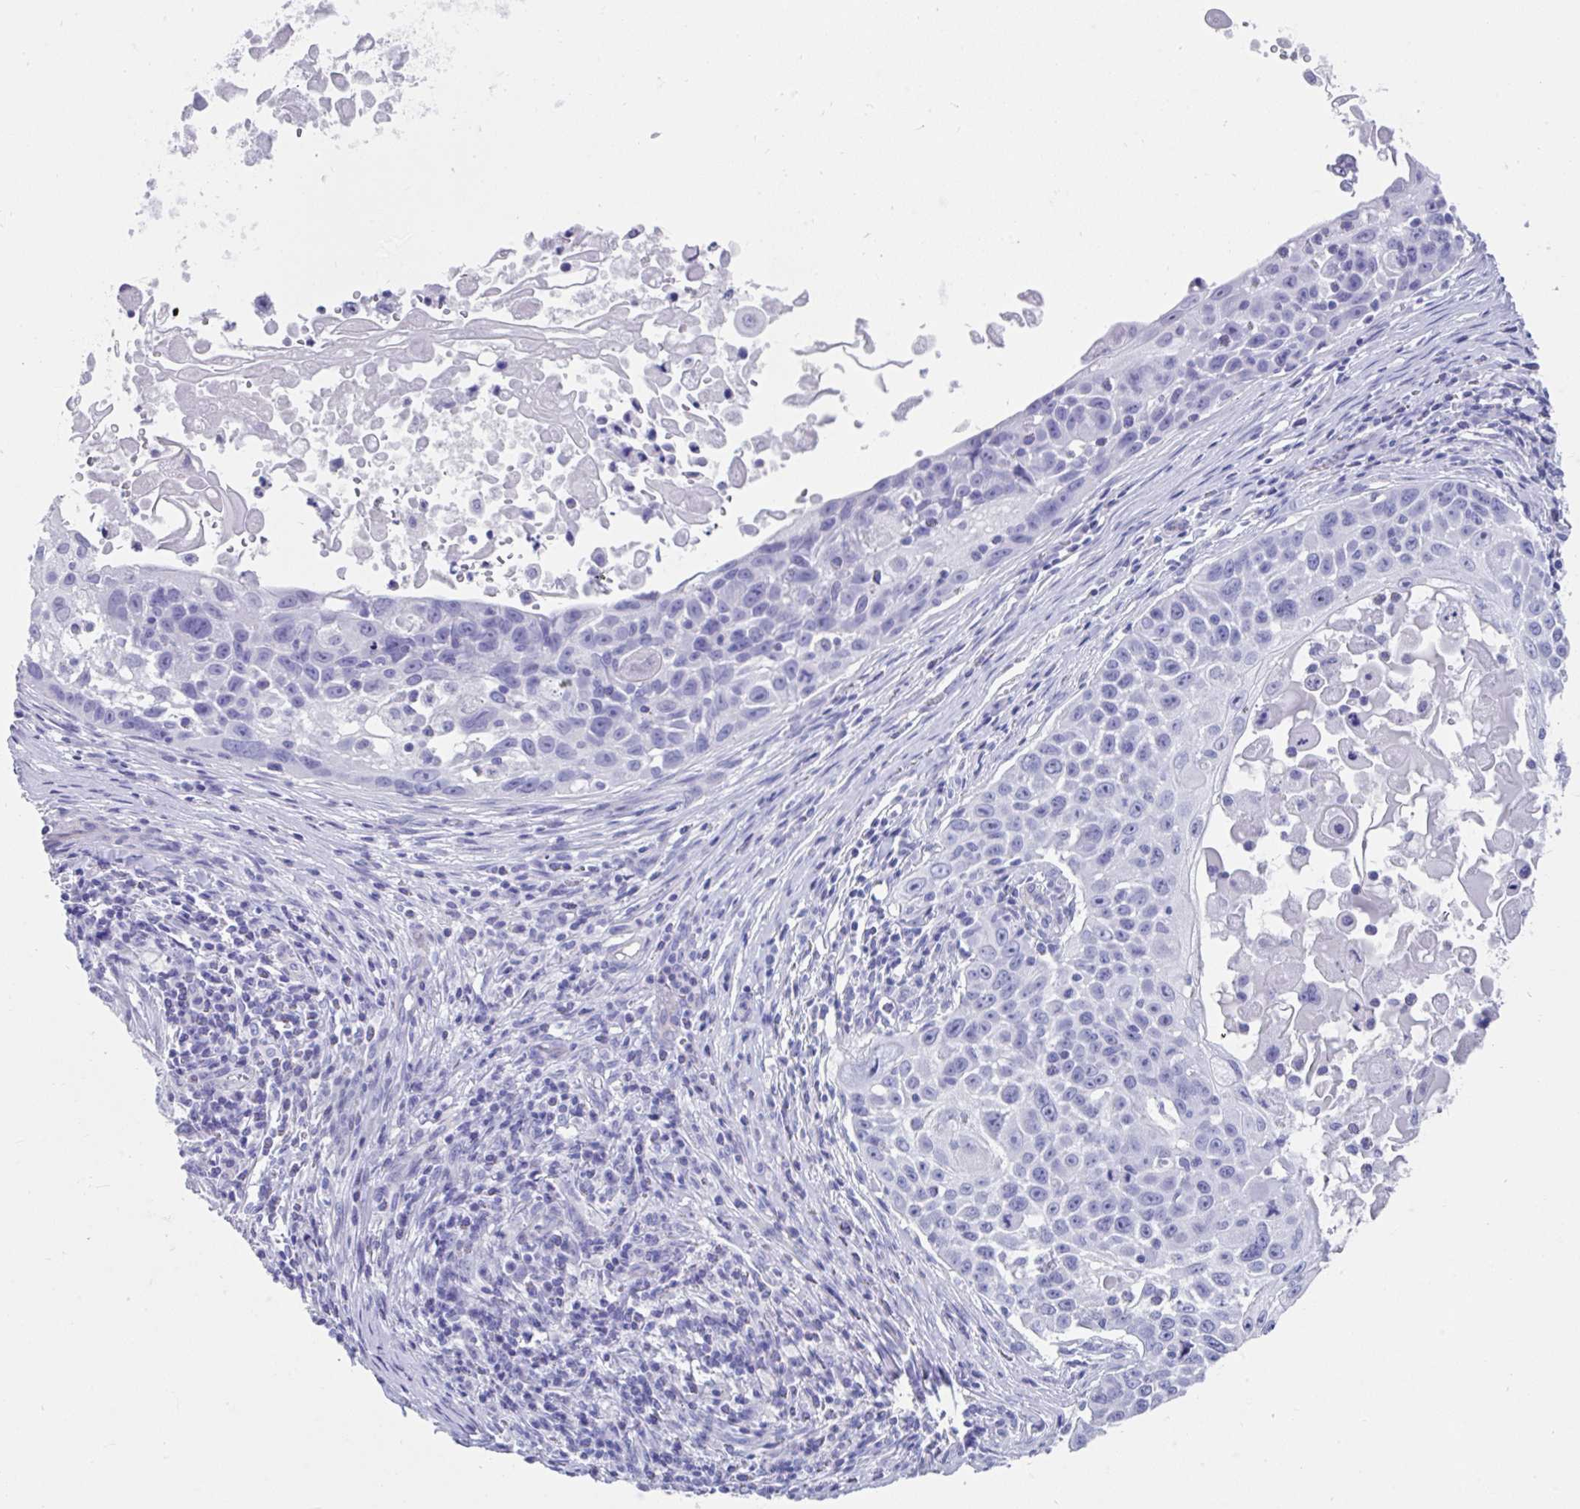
{"staining": {"intensity": "negative", "quantity": "none", "location": "none"}, "tissue": "skin cancer", "cell_type": "Tumor cells", "image_type": "cancer", "snomed": [{"axis": "morphology", "description": "Squamous cell carcinoma, NOS"}, {"axis": "topography", "description": "Skin"}], "caption": "Immunohistochemical staining of skin squamous cell carcinoma exhibits no significant positivity in tumor cells.", "gene": "FAM107A", "patient": {"sex": "male", "age": 24}}